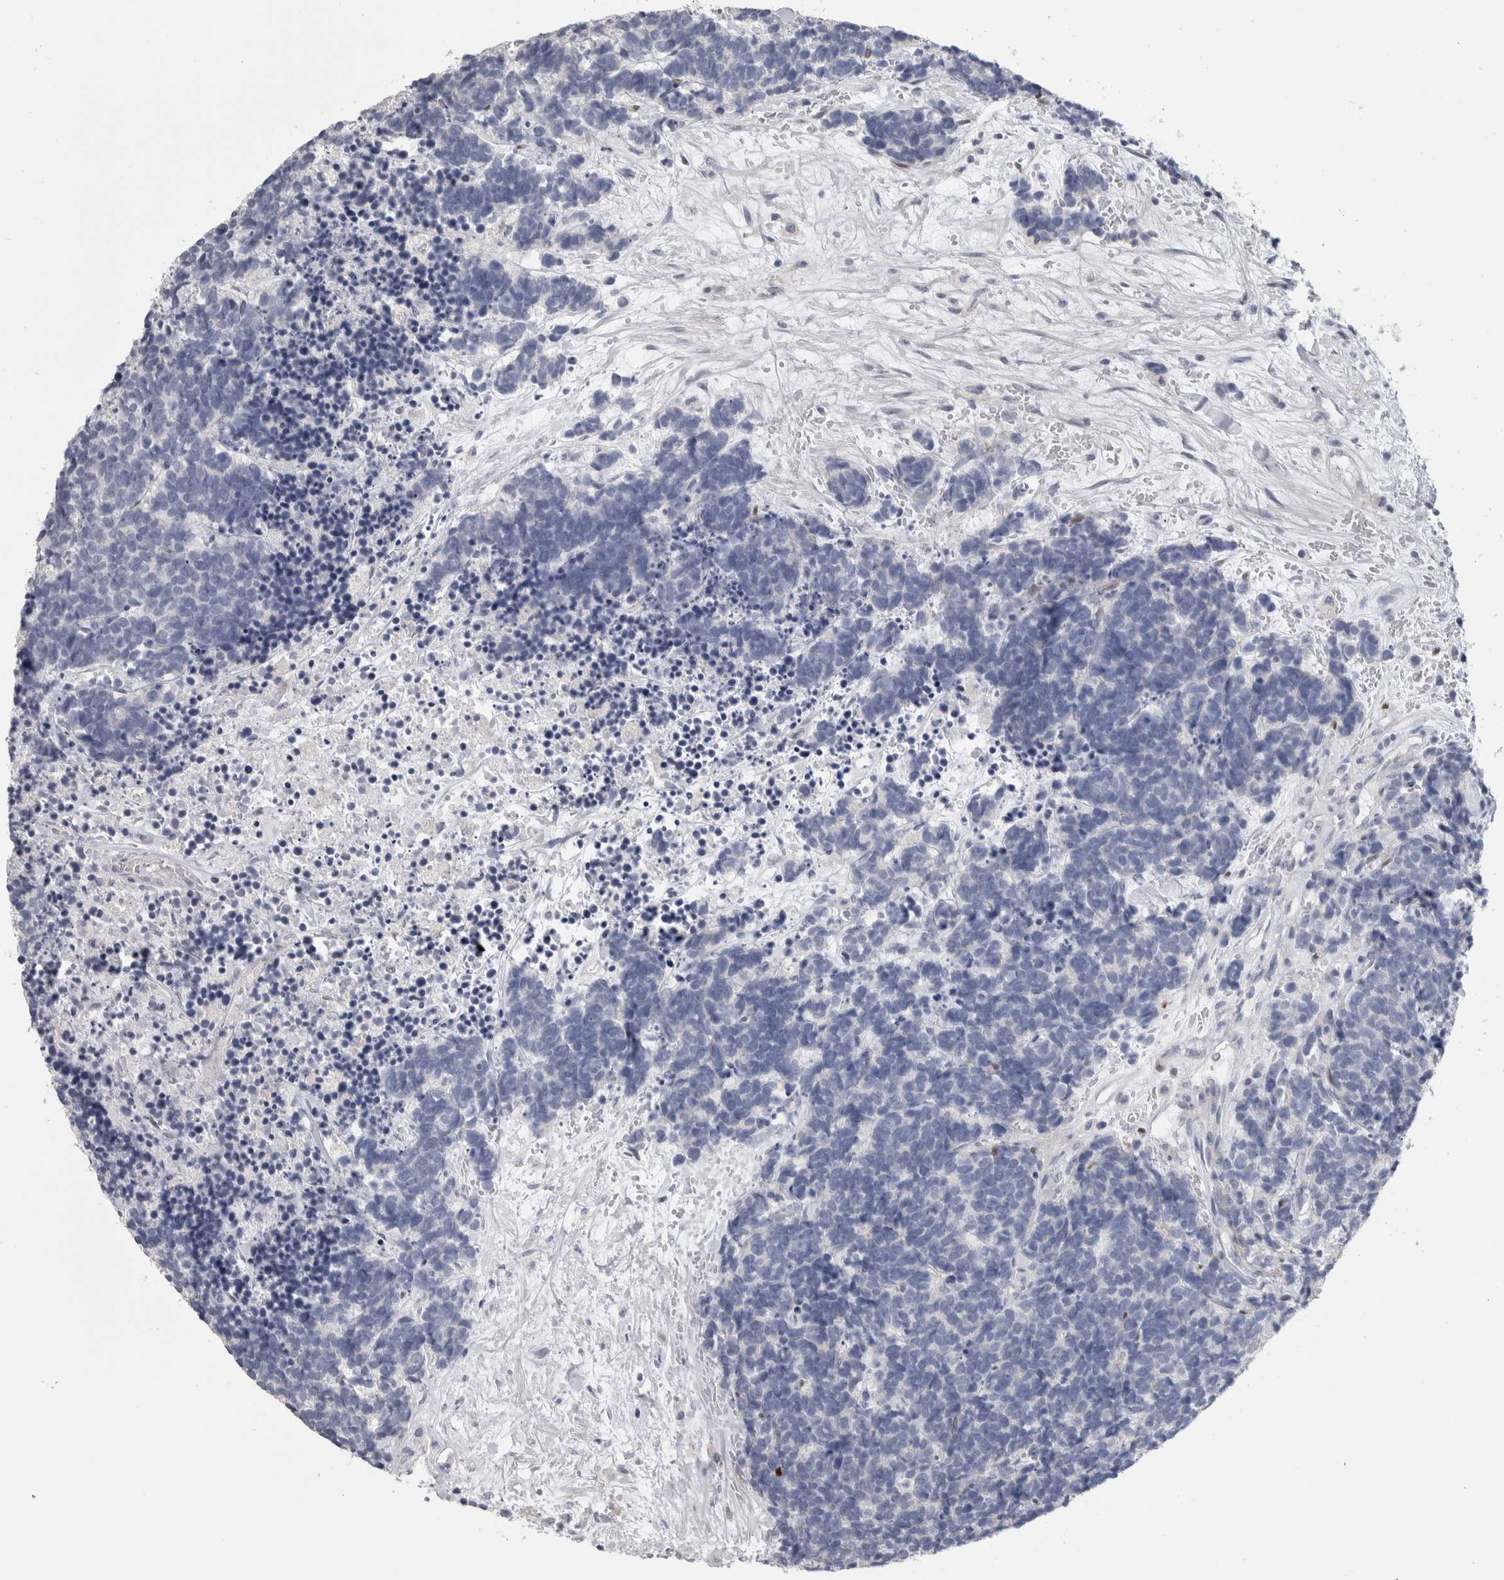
{"staining": {"intensity": "negative", "quantity": "none", "location": "none"}, "tissue": "carcinoid", "cell_type": "Tumor cells", "image_type": "cancer", "snomed": [{"axis": "morphology", "description": "Carcinoma, NOS"}, {"axis": "morphology", "description": "Carcinoid, malignant, NOS"}, {"axis": "topography", "description": "Urinary bladder"}], "caption": "Malignant carcinoid was stained to show a protein in brown. There is no significant positivity in tumor cells.", "gene": "IL33", "patient": {"sex": "male", "age": 57}}